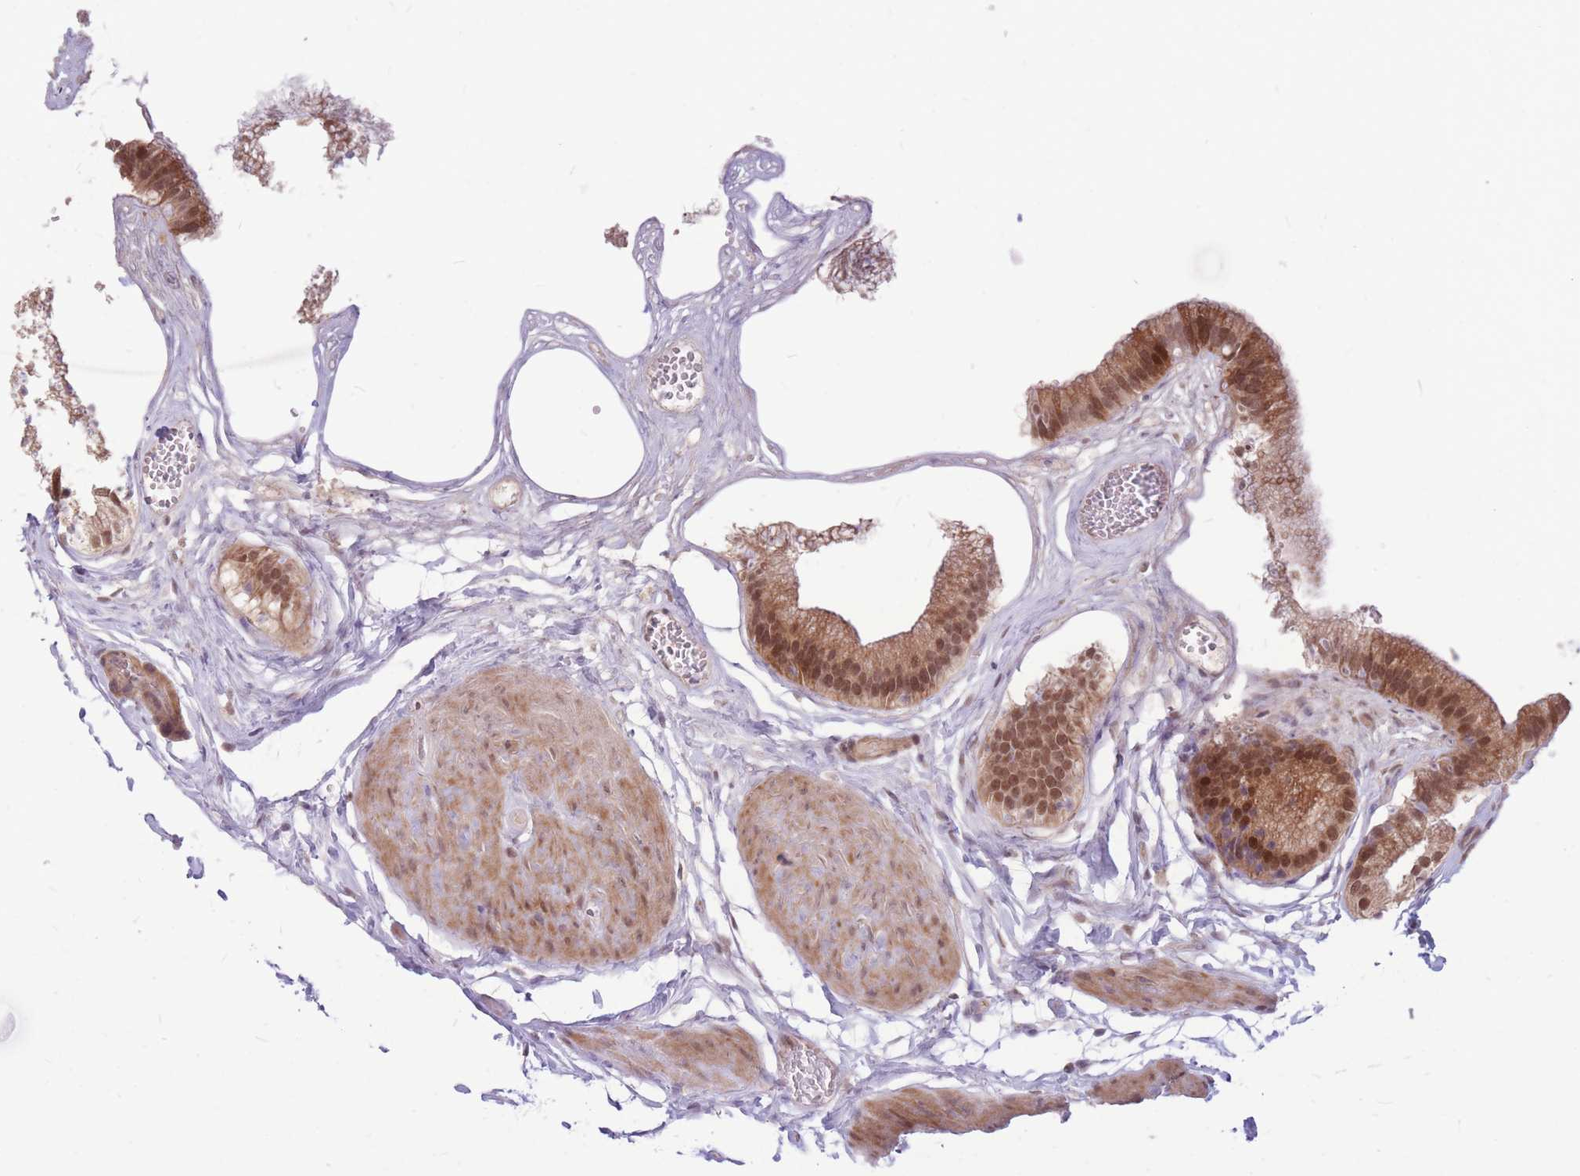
{"staining": {"intensity": "moderate", "quantity": ">75%", "location": "cytoplasmic/membranous,nuclear"}, "tissue": "gallbladder", "cell_type": "Glandular cells", "image_type": "normal", "snomed": [{"axis": "morphology", "description": "Normal tissue, NOS"}, {"axis": "topography", "description": "Gallbladder"}], "caption": "Gallbladder stained for a protein (brown) shows moderate cytoplasmic/membranous,nuclear positive staining in approximately >75% of glandular cells.", "gene": "TCF20", "patient": {"sex": "female", "age": 54}}